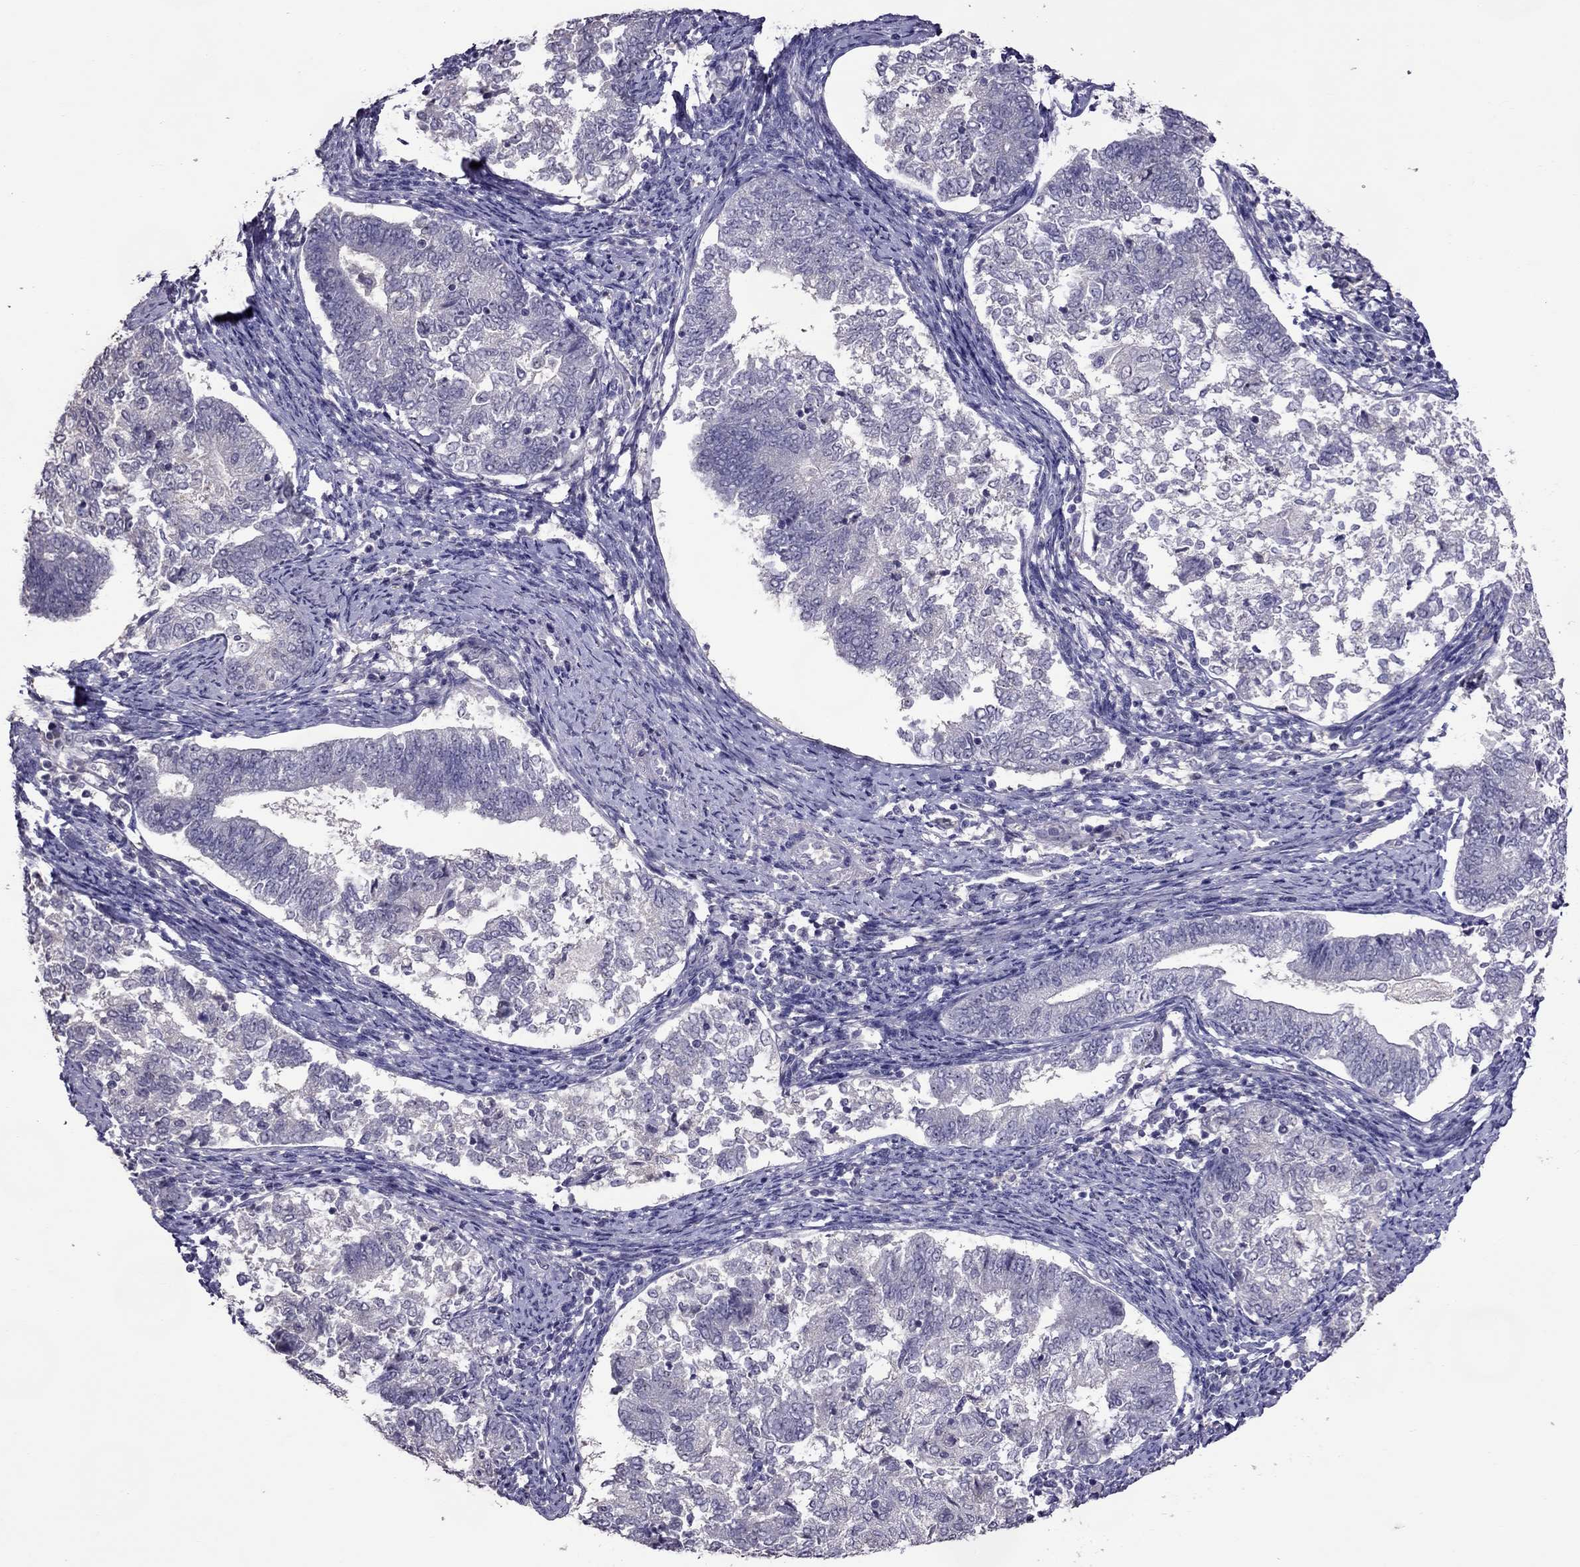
{"staining": {"intensity": "negative", "quantity": "none", "location": "none"}, "tissue": "endometrial cancer", "cell_type": "Tumor cells", "image_type": "cancer", "snomed": [{"axis": "morphology", "description": "Adenocarcinoma, NOS"}, {"axis": "topography", "description": "Endometrium"}], "caption": "A histopathology image of human endometrial adenocarcinoma is negative for staining in tumor cells.", "gene": "LRRC46", "patient": {"sex": "female", "age": 65}}